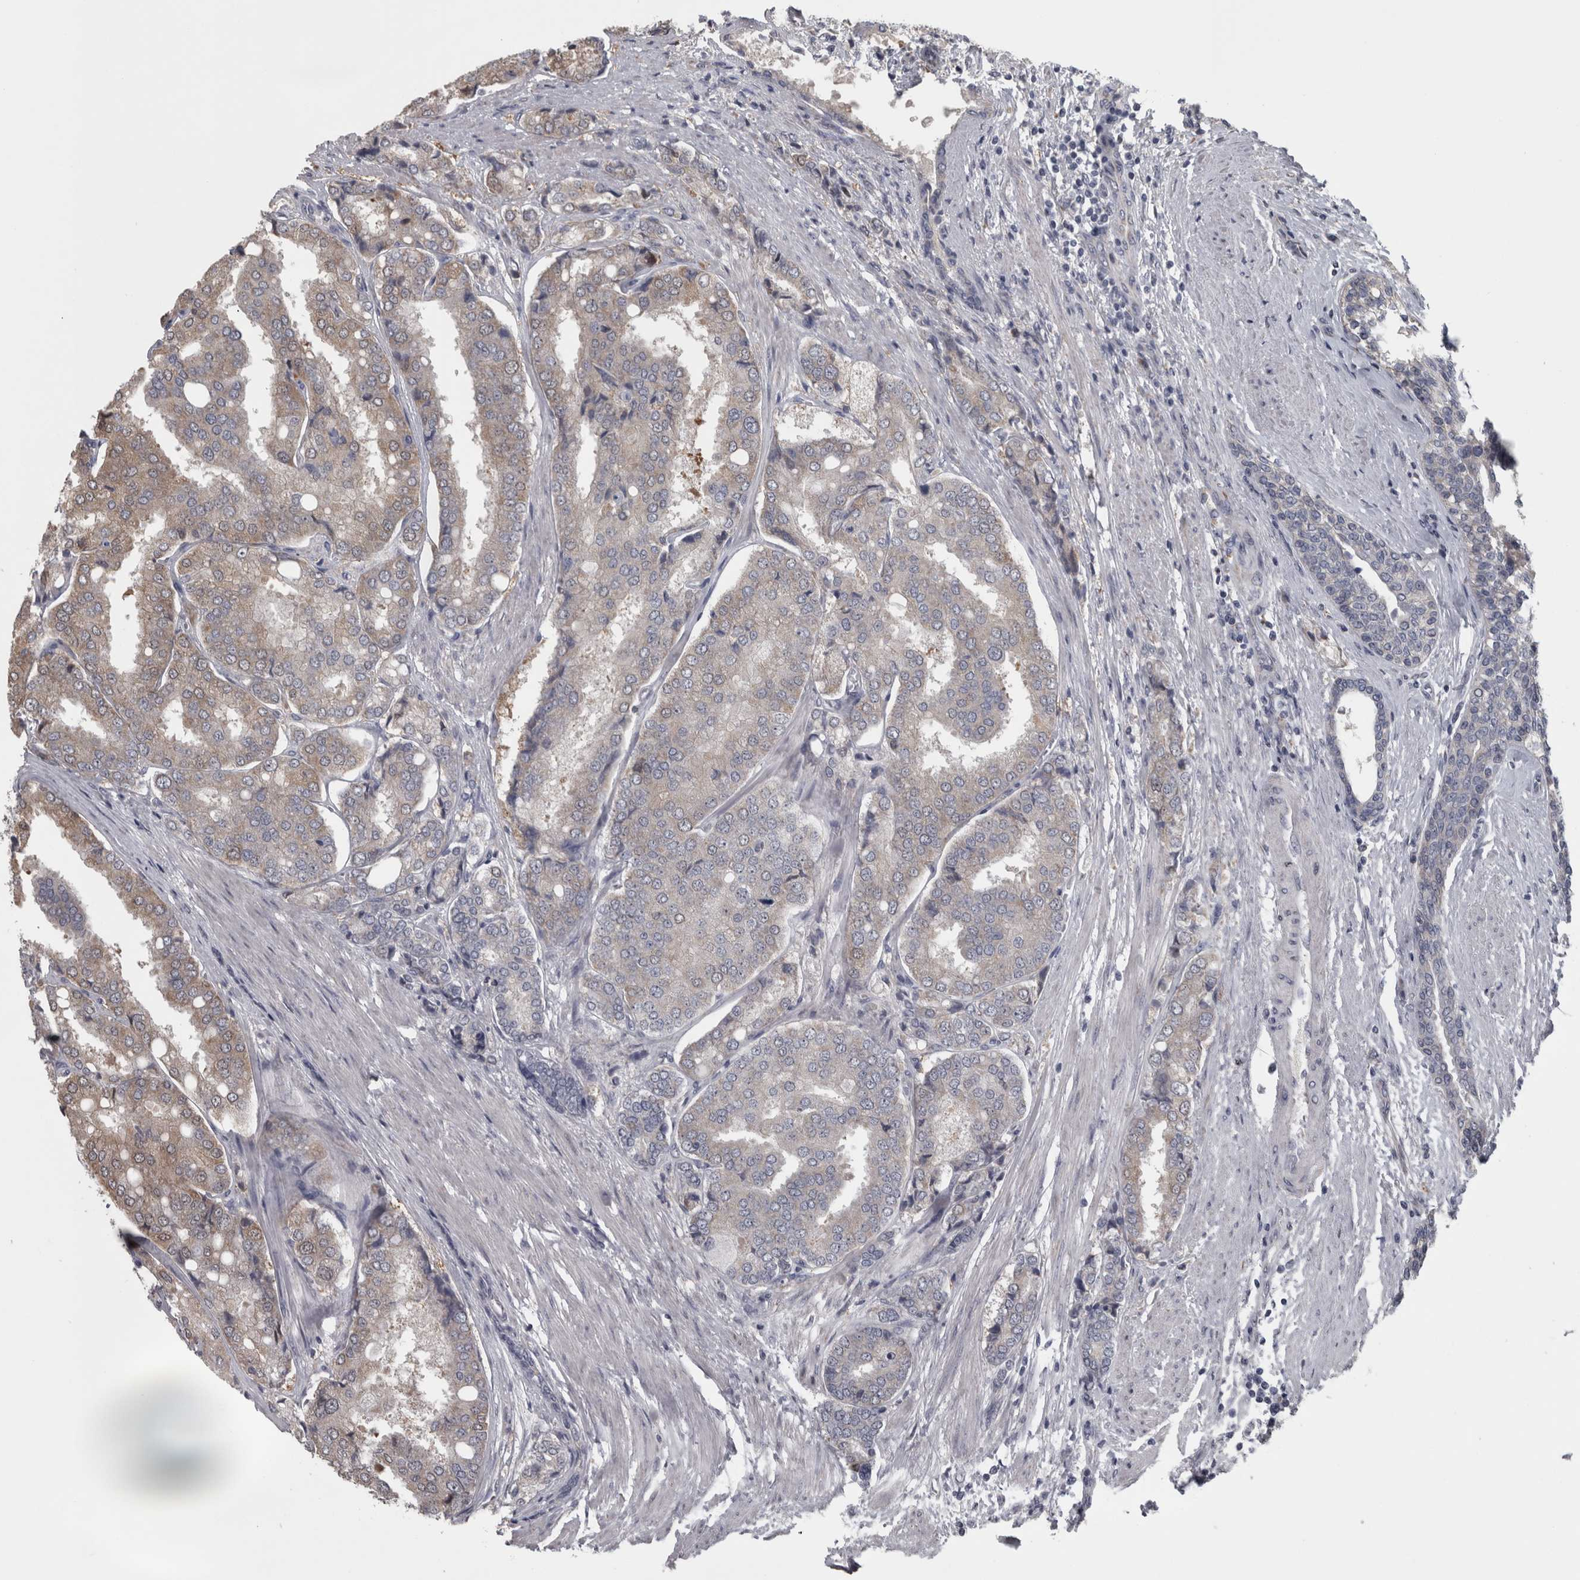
{"staining": {"intensity": "weak", "quantity": "25%-75%", "location": "cytoplasmic/membranous"}, "tissue": "prostate cancer", "cell_type": "Tumor cells", "image_type": "cancer", "snomed": [{"axis": "morphology", "description": "Adenocarcinoma, High grade"}, {"axis": "topography", "description": "Prostate"}], "caption": "The histopathology image shows a brown stain indicating the presence of a protein in the cytoplasmic/membranous of tumor cells in prostate high-grade adenocarcinoma.", "gene": "DBT", "patient": {"sex": "male", "age": 50}}